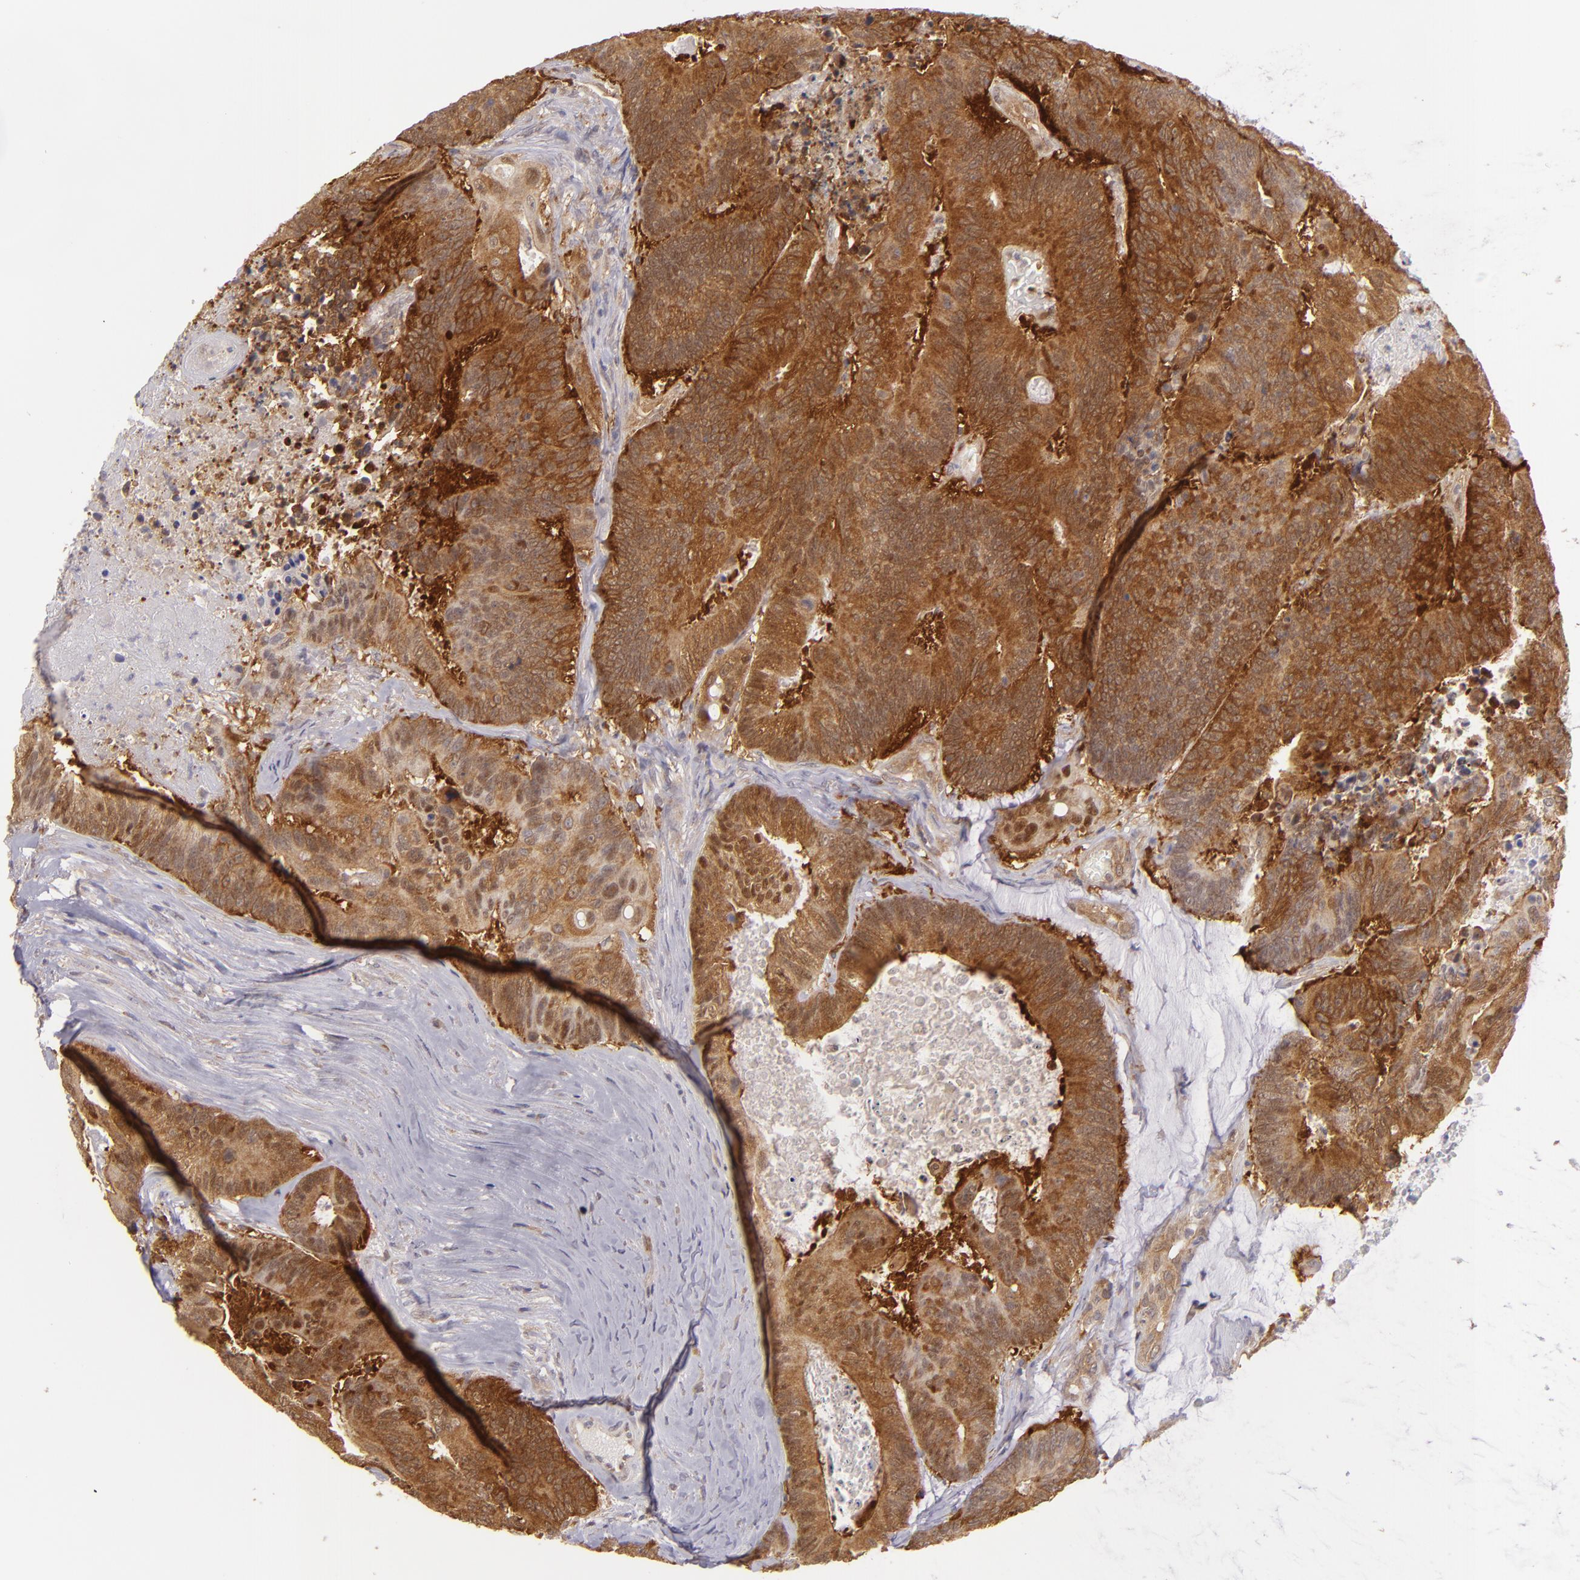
{"staining": {"intensity": "strong", "quantity": ">75%", "location": "cytoplasmic/membranous"}, "tissue": "colorectal cancer", "cell_type": "Tumor cells", "image_type": "cancer", "snomed": [{"axis": "morphology", "description": "Adenocarcinoma, NOS"}, {"axis": "topography", "description": "Colon"}], "caption": "Immunohistochemical staining of colorectal cancer (adenocarcinoma) demonstrates high levels of strong cytoplasmic/membranous protein expression in about >75% of tumor cells. (DAB (3,3'-diaminobenzidine) IHC, brown staining for protein, blue staining for nuclei).", "gene": "PTPN13", "patient": {"sex": "male", "age": 65}}